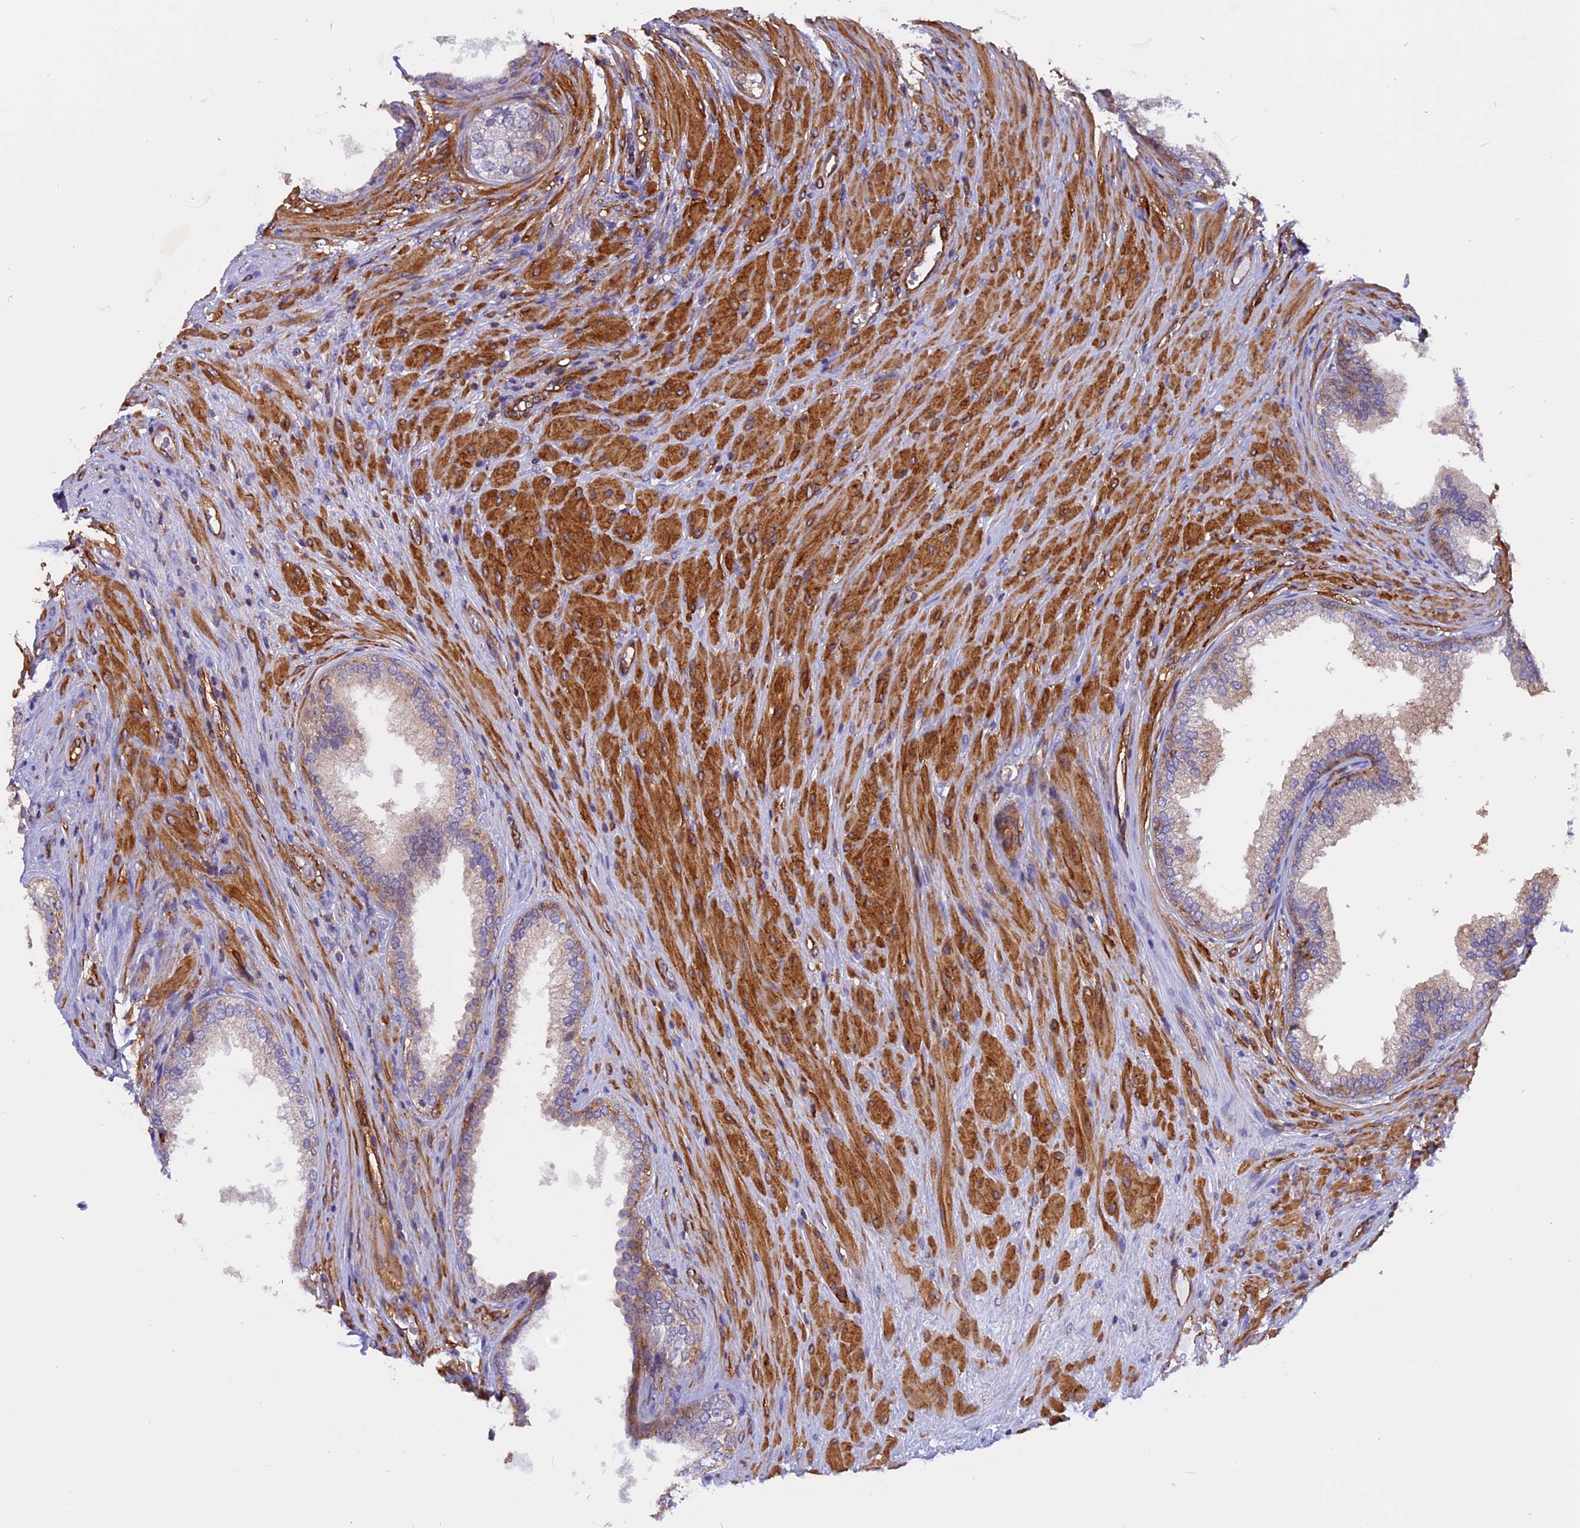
{"staining": {"intensity": "weak", "quantity": "25%-75%", "location": "cytoplasmic/membranous"}, "tissue": "prostate", "cell_type": "Glandular cells", "image_type": "normal", "snomed": [{"axis": "morphology", "description": "Normal tissue, NOS"}, {"axis": "topography", "description": "Prostate"}], "caption": "Immunohistochemistry staining of benign prostate, which shows low levels of weak cytoplasmic/membranous staining in about 25%-75% of glandular cells indicating weak cytoplasmic/membranous protein staining. The staining was performed using DAB (brown) for protein detection and nuclei were counterstained in hematoxylin (blue).", "gene": "EHBP1L1", "patient": {"sex": "male", "age": 76}}